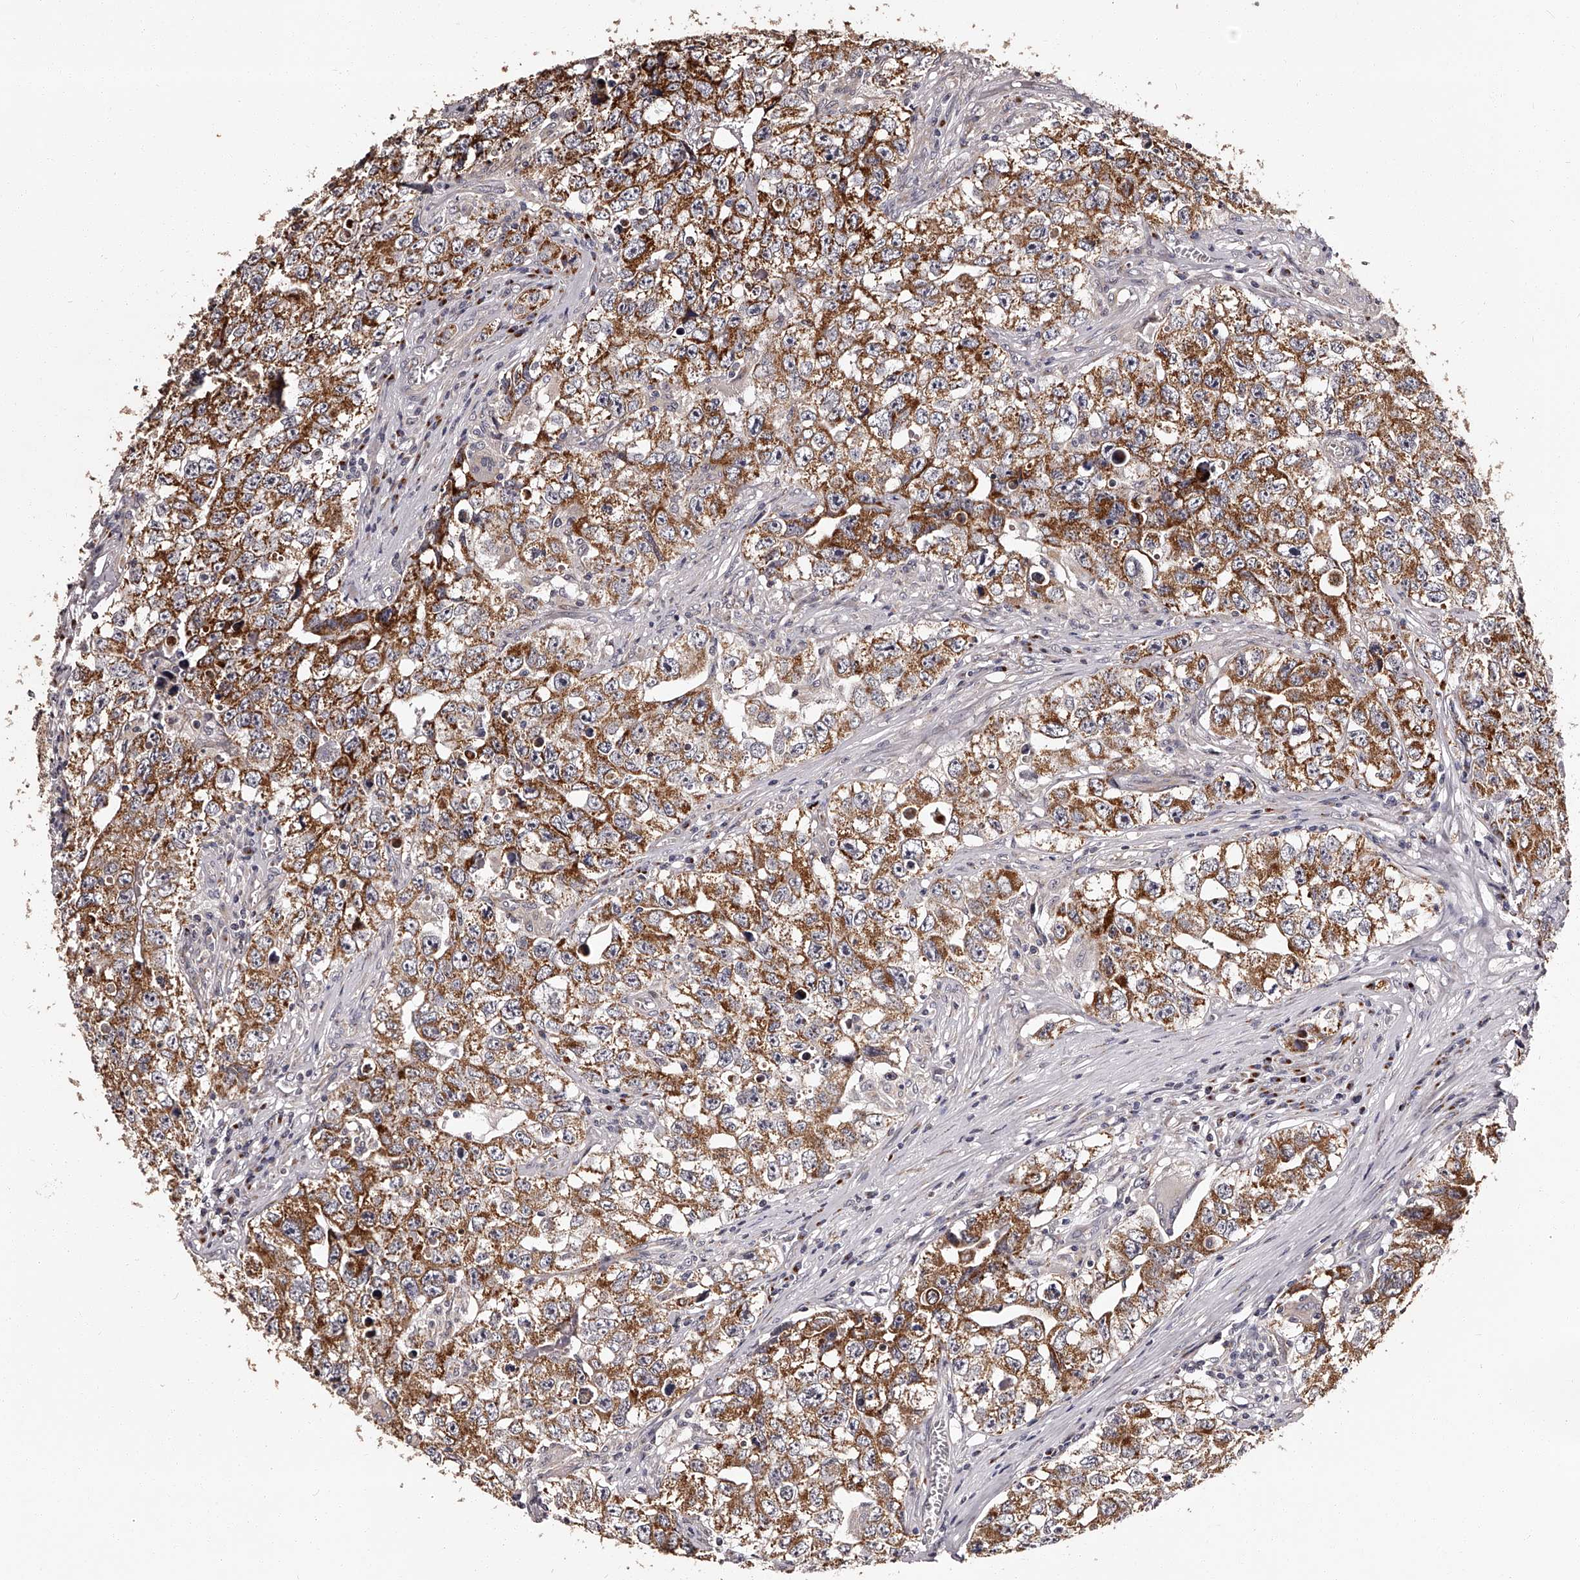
{"staining": {"intensity": "strong", "quantity": "25%-75%", "location": "cytoplasmic/membranous"}, "tissue": "testis cancer", "cell_type": "Tumor cells", "image_type": "cancer", "snomed": [{"axis": "morphology", "description": "Seminoma, NOS"}, {"axis": "morphology", "description": "Carcinoma, Embryonal, NOS"}, {"axis": "topography", "description": "Testis"}], "caption": "A histopathology image showing strong cytoplasmic/membranous expression in approximately 25%-75% of tumor cells in testis cancer, as visualized by brown immunohistochemical staining.", "gene": "RSC1A1", "patient": {"sex": "male", "age": 43}}